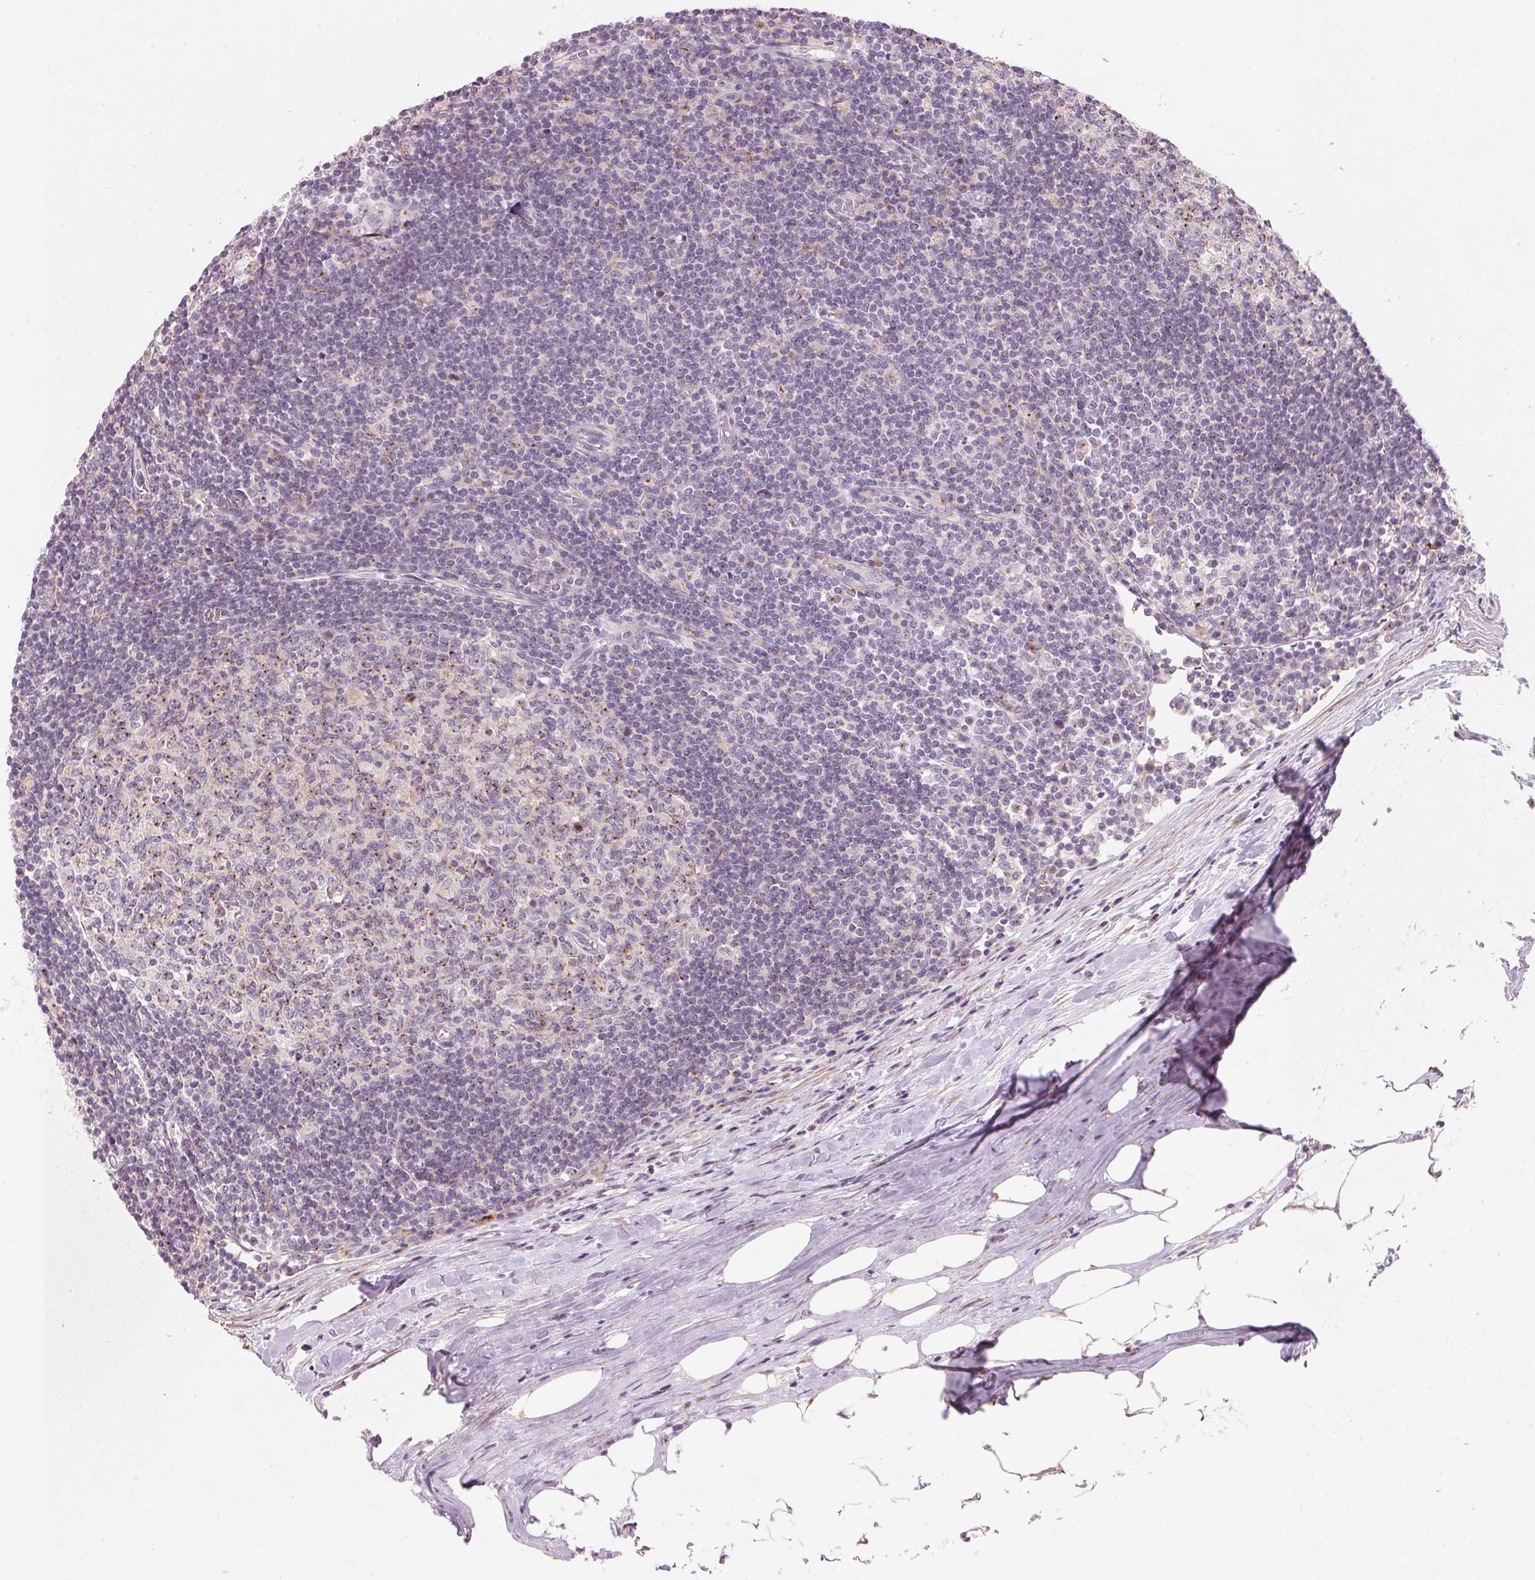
{"staining": {"intensity": "weak", "quantity": "<25%", "location": "cytoplasmic/membranous"}, "tissue": "lymph node", "cell_type": "Germinal center cells", "image_type": "normal", "snomed": [{"axis": "morphology", "description": "Normal tissue, NOS"}, {"axis": "topography", "description": "Lymph node"}], "caption": "Human lymph node stained for a protein using immunohistochemistry displays no positivity in germinal center cells.", "gene": "DRAM2", "patient": {"sex": "male", "age": 67}}